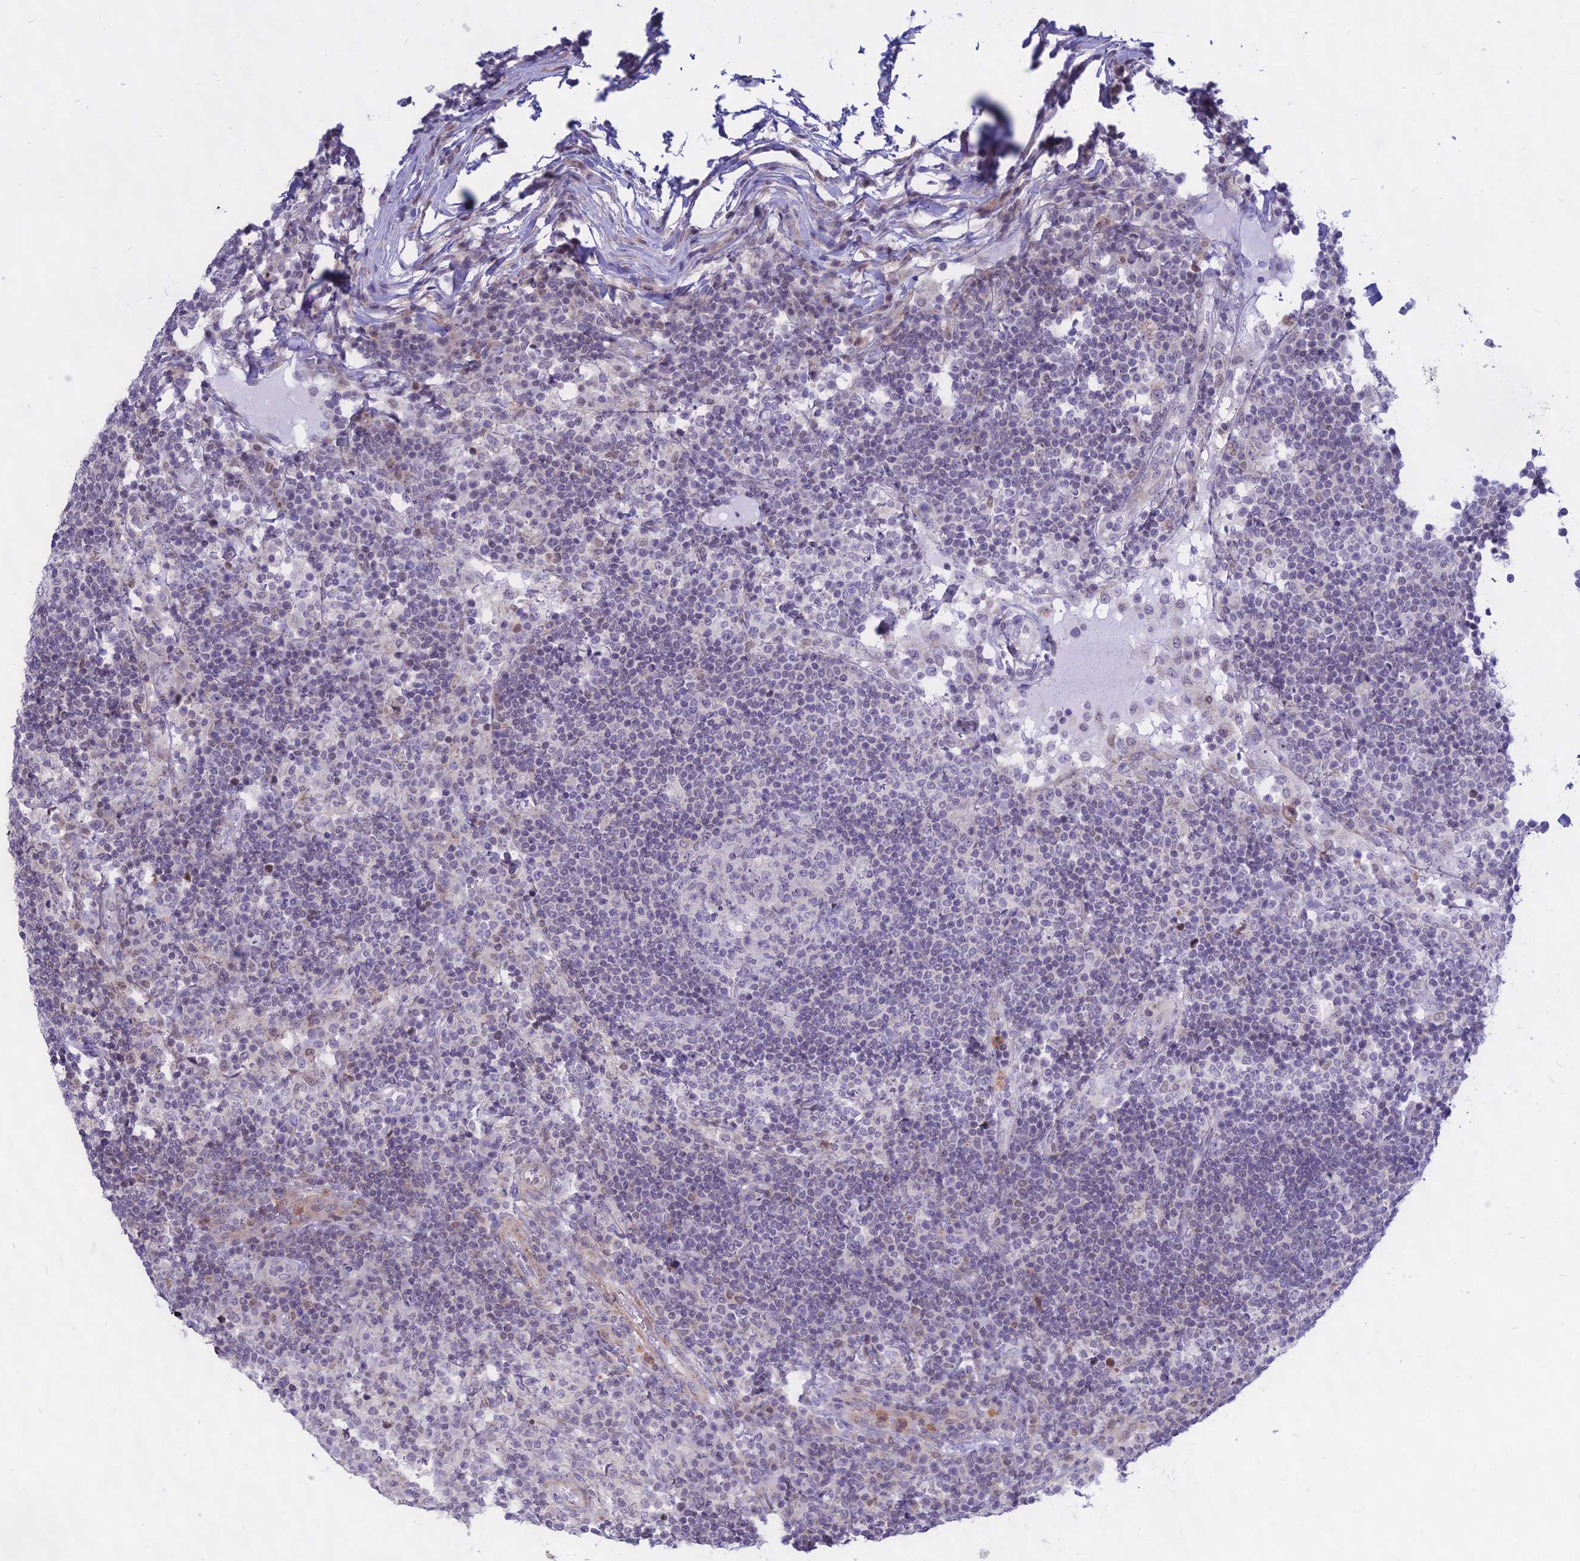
{"staining": {"intensity": "negative", "quantity": "none", "location": "none"}, "tissue": "lymph node", "cell_type": "Germinal center cells", "image_type": "normal", "snomed": [{"axis": "morphology", "description": "Normal tissue, NOS"}, {"axis": "topography", "description": "Lymph node"}], "caption": "Immunohistochemistry of normal human lymph node shows no positivity in germinal center cells.", "gene": "KRR1", "patient": {"sex": "female", "age": 53}}